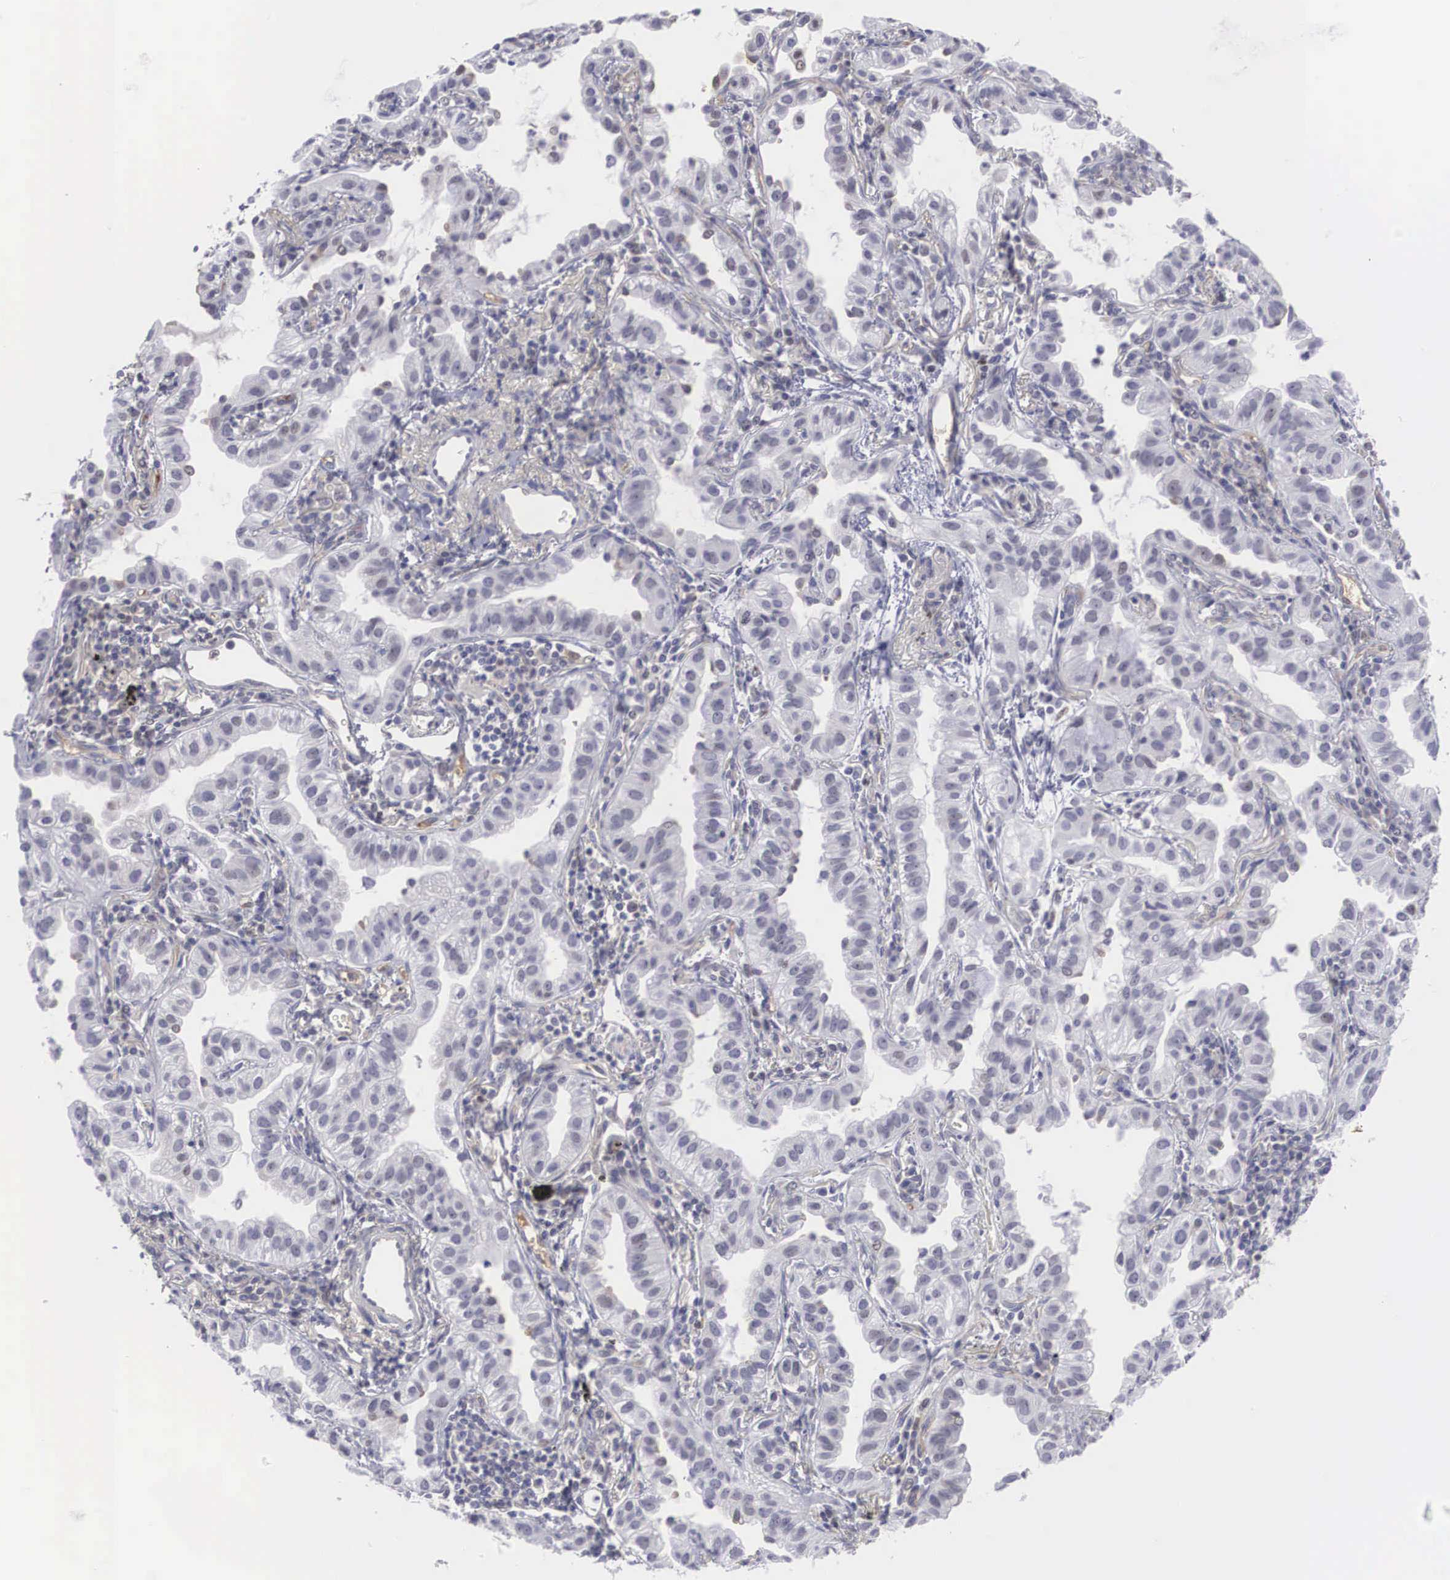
{"staining": {"intensity": "weak", "quantity": "<25%", "location": "nuclear"}, "tissue": "lung cancer", "cell_type": "Tumor cells", "image_type": "cancer", "snomed": [{"axis": "morphology", "description": "Adenocarcinoma, NOS"}, {"axis": "topography", "description": "Lung"}], "caption": "Immunohistochemistry (IHC) of adenocarcinoma (lung) displays no expression in tumor cells.", "gene": "RBPJ", "patient": {"sex": "female", "age": 50}}